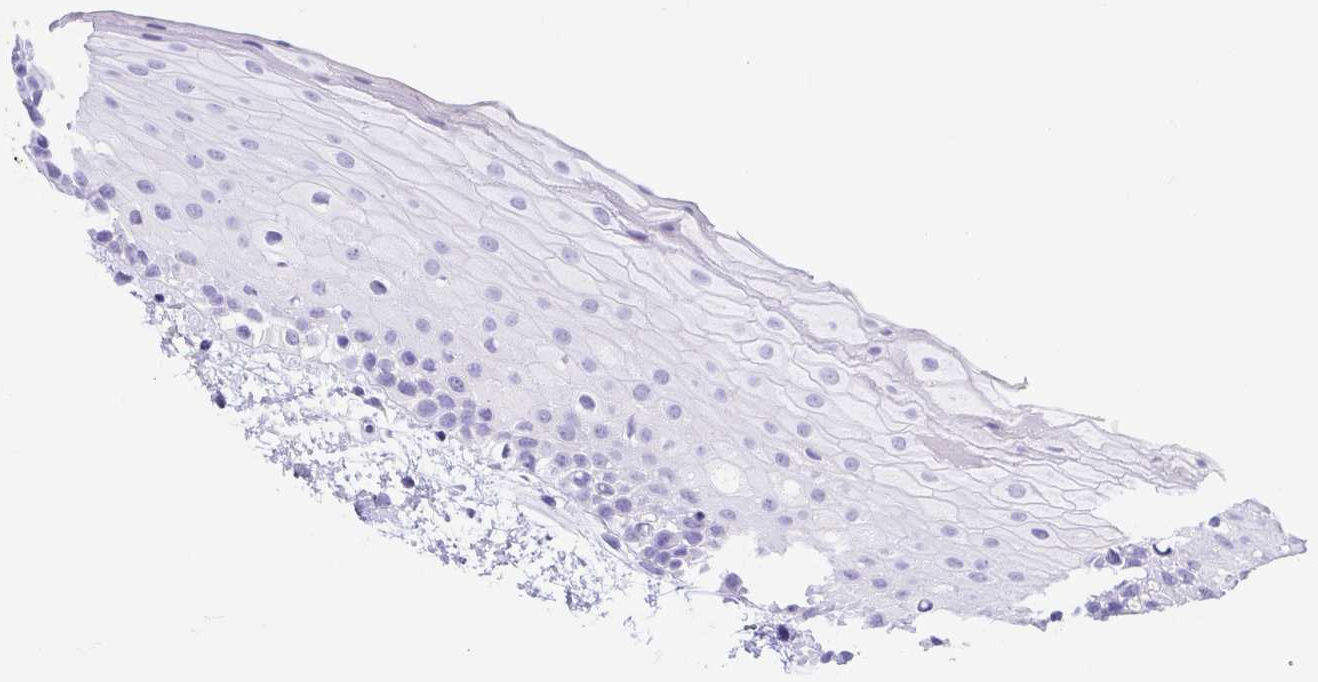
{"staining": {"intensity": "negative", "quantity": "none", "location": "none"}, "tissue": "oral mucosa", "cell_type": "Squamous epithelial cells", "image_type": "normal", "snomed": [{"axis": "morphology", "description": "Normal tissue, NOS"}, {"axis": "topography", "description": "Oral tissue"}], "caption": "Protein analysis of unremarkable oral mucosa displays no significant expression in squamous epithelial cells. The staining is performed using DAB brown chromogen with nuclei counter-stained in using hematoxylin.", "gene": "GKN1", "patient": {"sex": "female", "age": 82}}